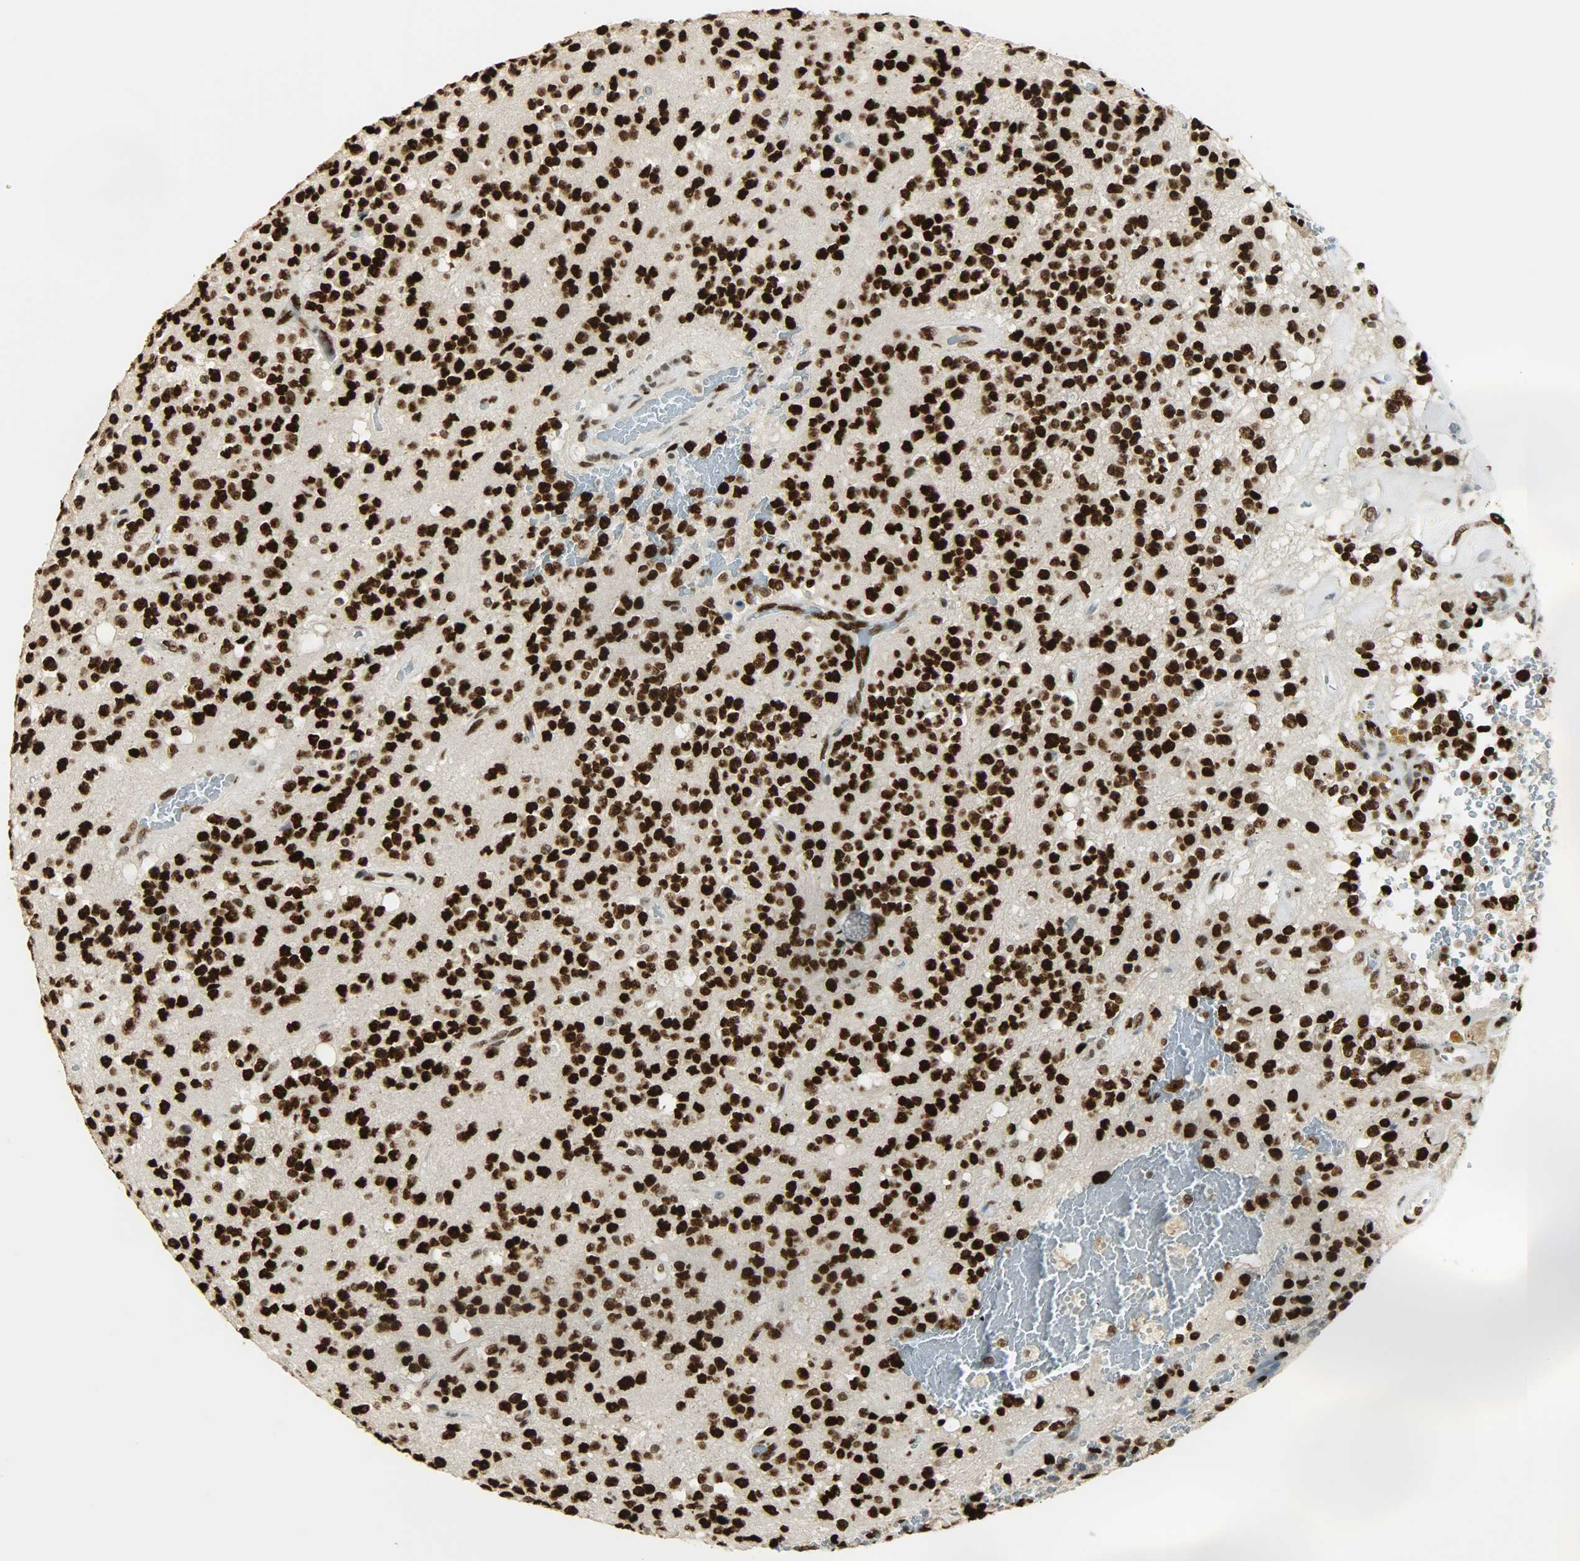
{"staining": {"intensity": "strong", "quantity": ">75%", "location": "nuclear"}, "tissue": "glioma", "cell_type": "Tumor cells", "image_type": "cancer", "snomed": [{"axis": "morphology", "description": "Glioma, malignant, High grade"}, {"axis": "topography", "description": "pancreas cauda"}], "caption": "Malignant glioma (high-grade) tissue shows strong nuclear expression in approximately >75% of tumor cells, visualized by immunohistochemistry. (IHC, brightfield microscopy, high magnification).", "gene": "MYEF2", "patient": {"sex": "male", "age": 60}}